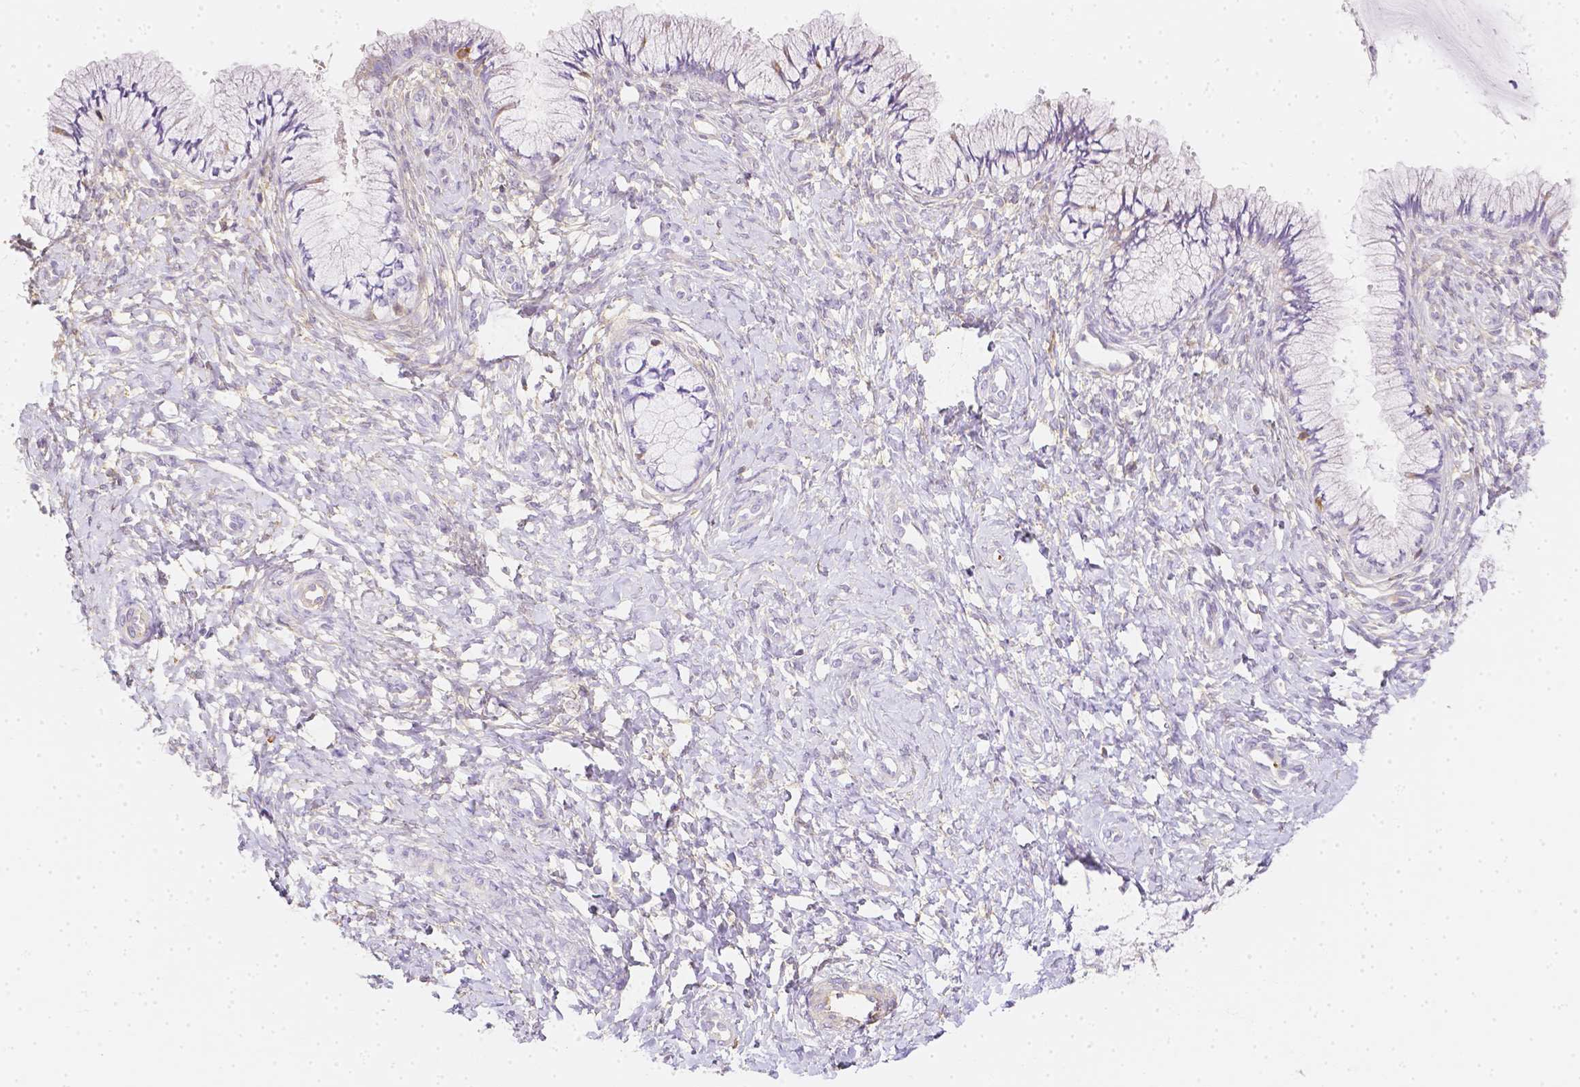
{"staining": {"intensity": "negative", "quantity": "none", "location": "none"}, "tissue": "cervix", "cell_type": "Glandular cells", "image_type": "normal", "snomed": [{"axis": "morphology", "description": "Normal tissue, NOS"}, {"axis": "topography", "description": "Cervix"}], "caption": "Glandular cells are negative for protein expression in unremarkable human cervix. (Stains: DAB immunohistochemistry with hematoxylin counter stain, Microscopy: brightfield microscopy at high magnification).", "gene": "ASAH2B", "patient": {"sex": "female", "age": 37}}